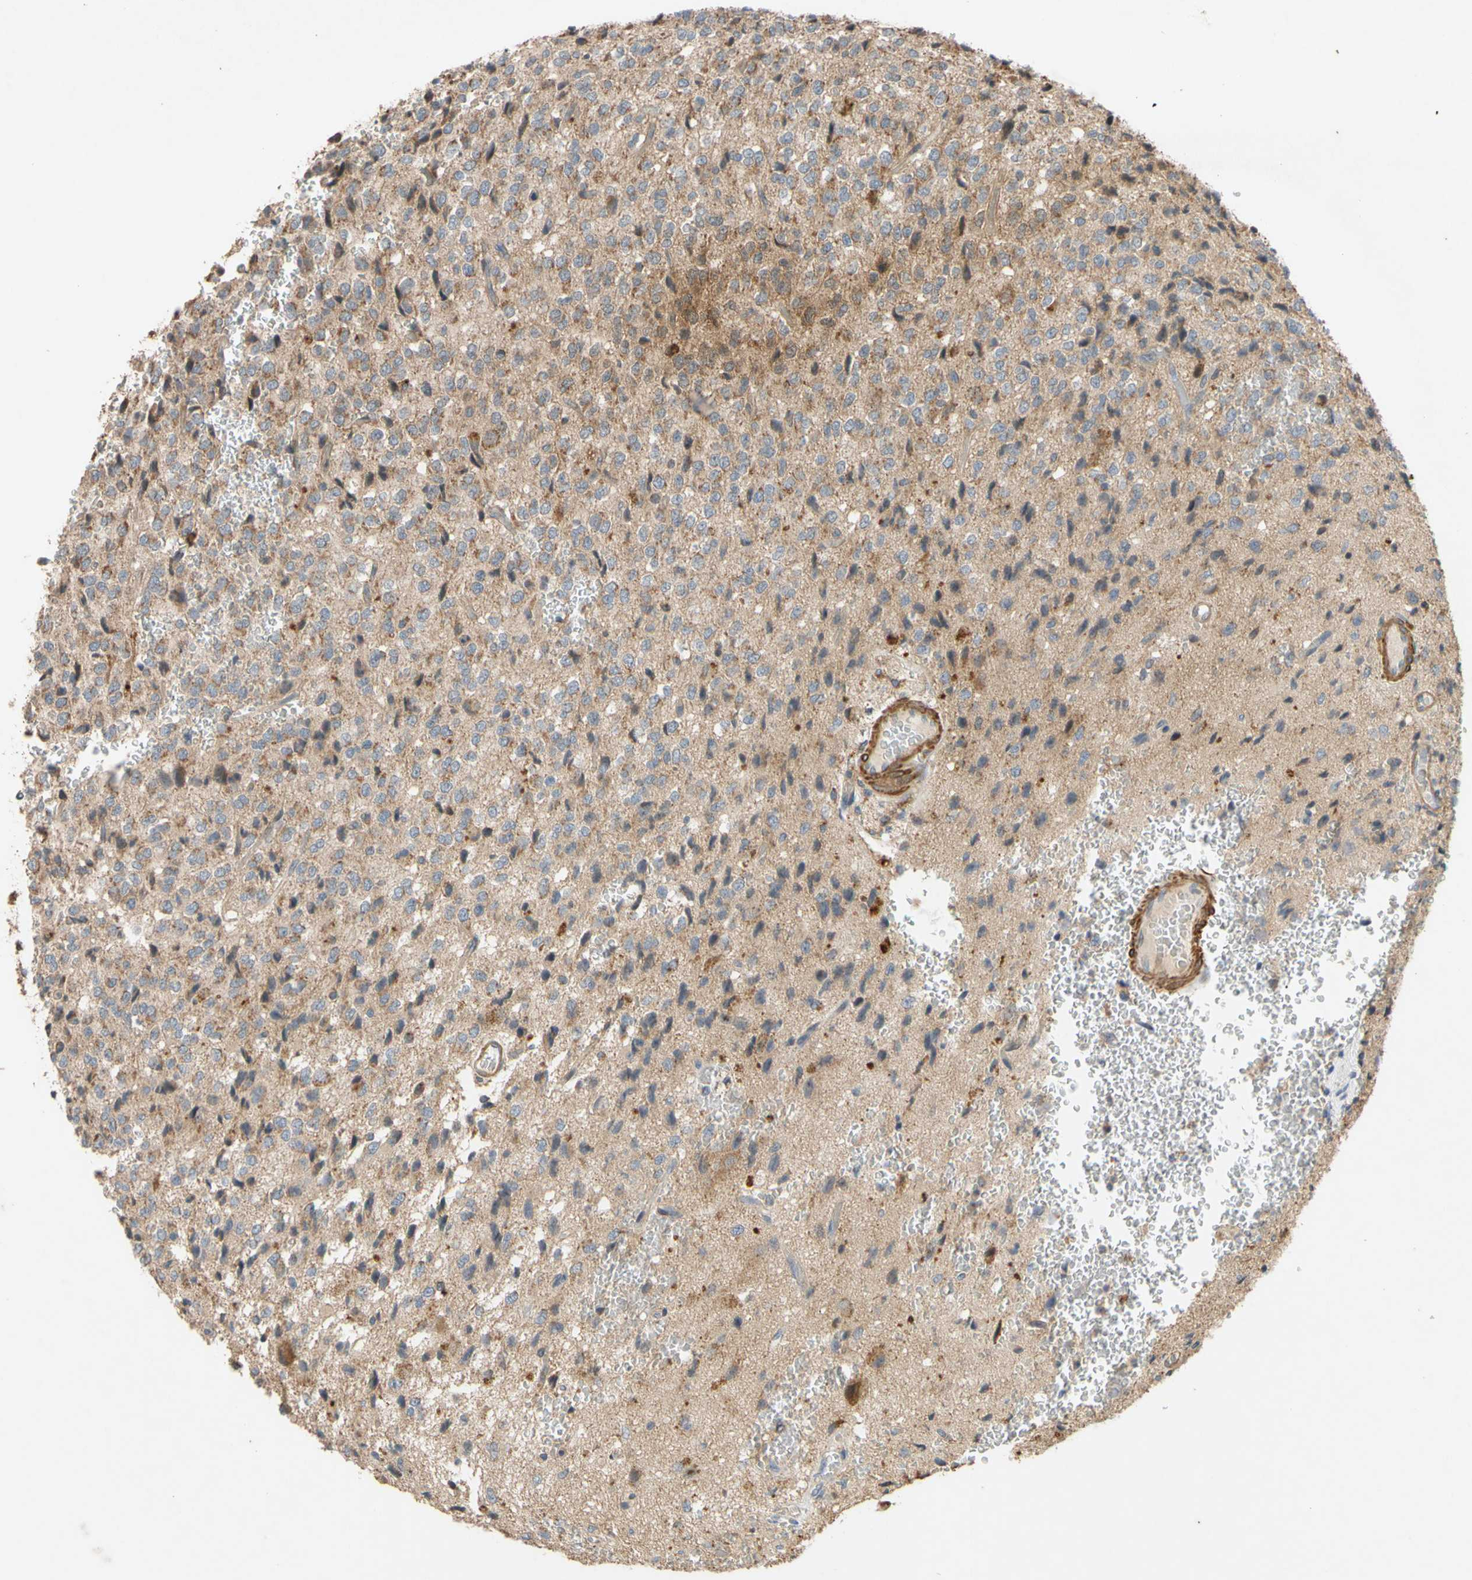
{"staining": {"intensity": "moderate", "quantity": "<25%", "location": "cytoplasmic/membranous"}, "tissue": "glioma", "cell_type": "Tumor cells", "image_type": "cancer", "snomed": [{"axis": "morphology", "description": "Glioma, malignant, High grade"}, {"axis": "topography", "description": "pancreas cauda"}], "caption": "Tumor cells exhibit moderate cytoplasmic/membranous staining in approximately <25% of cells in glioma.", "gene": "PARD6A", "patient": {"sex": "male", "age": 60}}